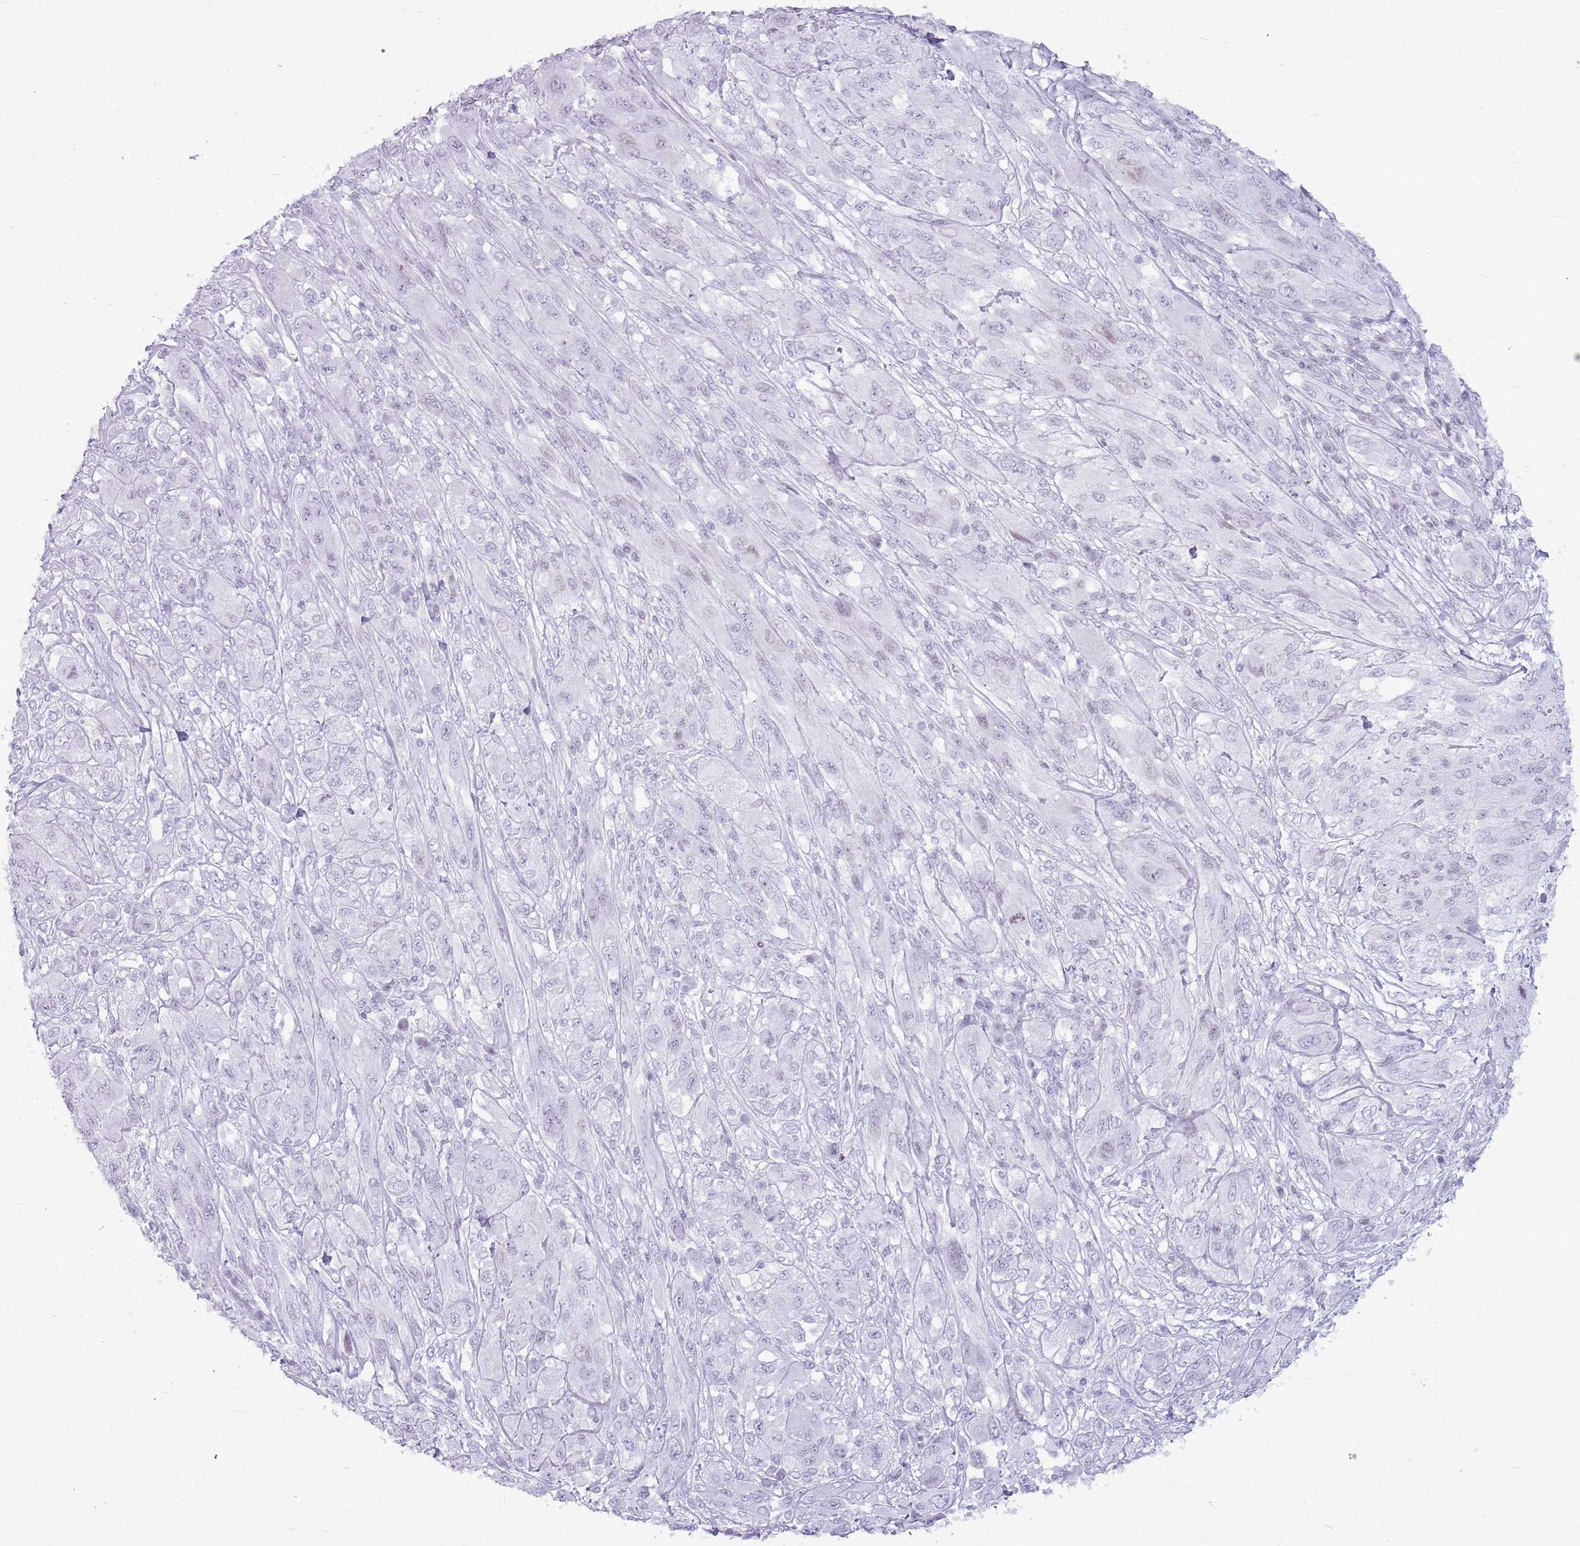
{"staining": {"intensity": "negative", "quantity": "none", "location": "none"}, "tissue": "melanoma", "cell_type": "Tumor cells", "image_type": "cancer", "snomed": [{"axis": "morphology", "description": "Malignant melanoma, NOS"}, {"axis": "topography", "description": "Skin"}], "caption": "Malignant melanoma was stained to show a protein in brown. There is no significant staining in tumor cells. The staining was performed using DAB to visualize the protein expression in brown, while the nuclei were stained in blue with hematoxylin (Magnification: 20x).", "gene": "ASIP", "patient": {"sex": "female", "age": 91}}